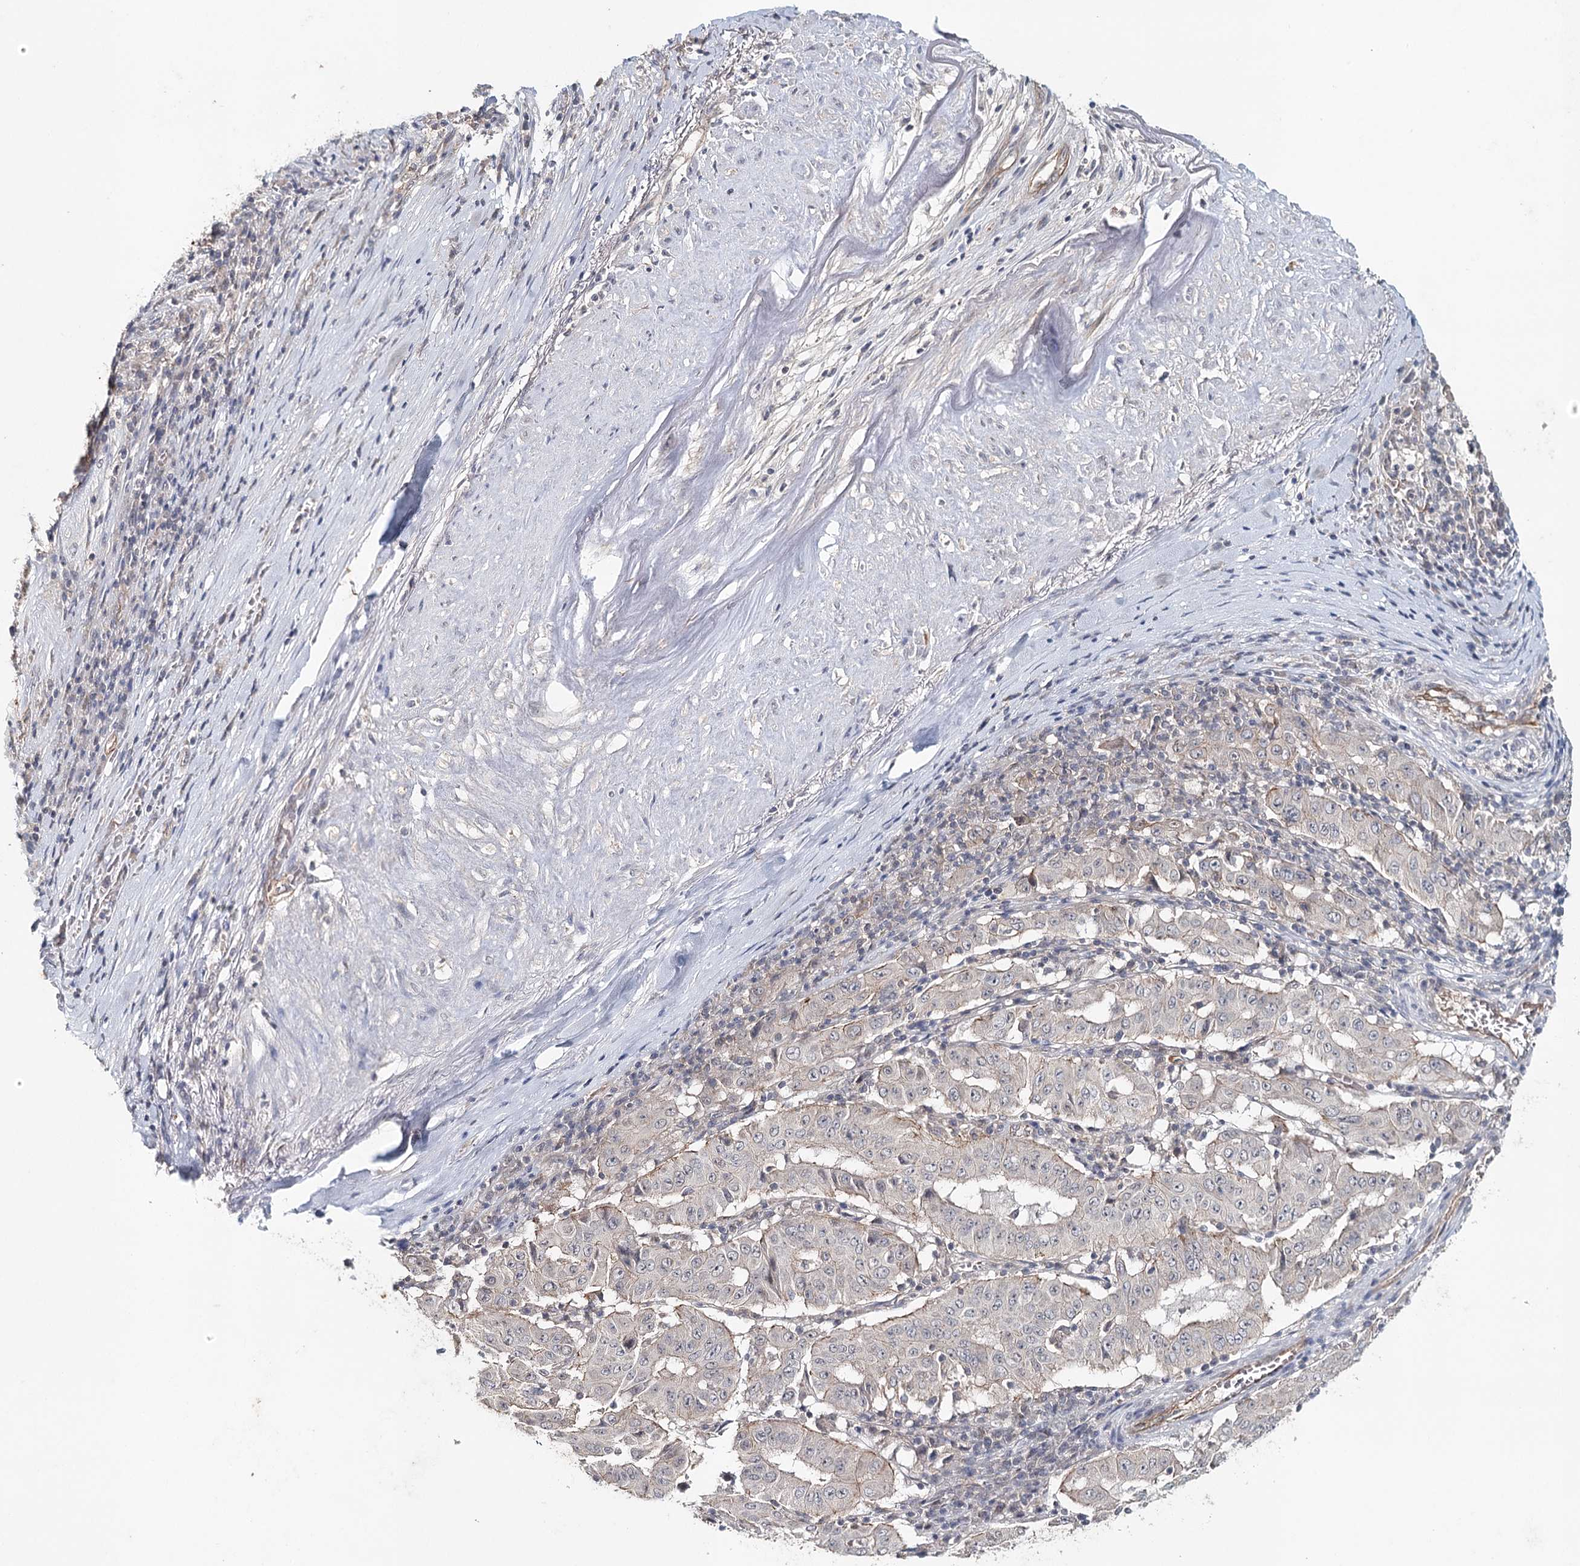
{"staining": {"intensity": "weak", "quantity": "<25%", "location": "cytoplasmic/membranous"}, "tissue": "pancreatic cancer", "cell_type": "Tumor cells", "image_type": "cancer", "snomed": [{"axis": "morphology", "description": "Adenocarcinoma, NOS"}, {"axis": "topography", "description": "Pancreas"}], "caption": "Adenocarcinoma (pancreatic) stained for a protein using IHC reveals no positivity tumor cells.", "gene": "SYNPO", "patient": {"sex": "male", "age": 63}}